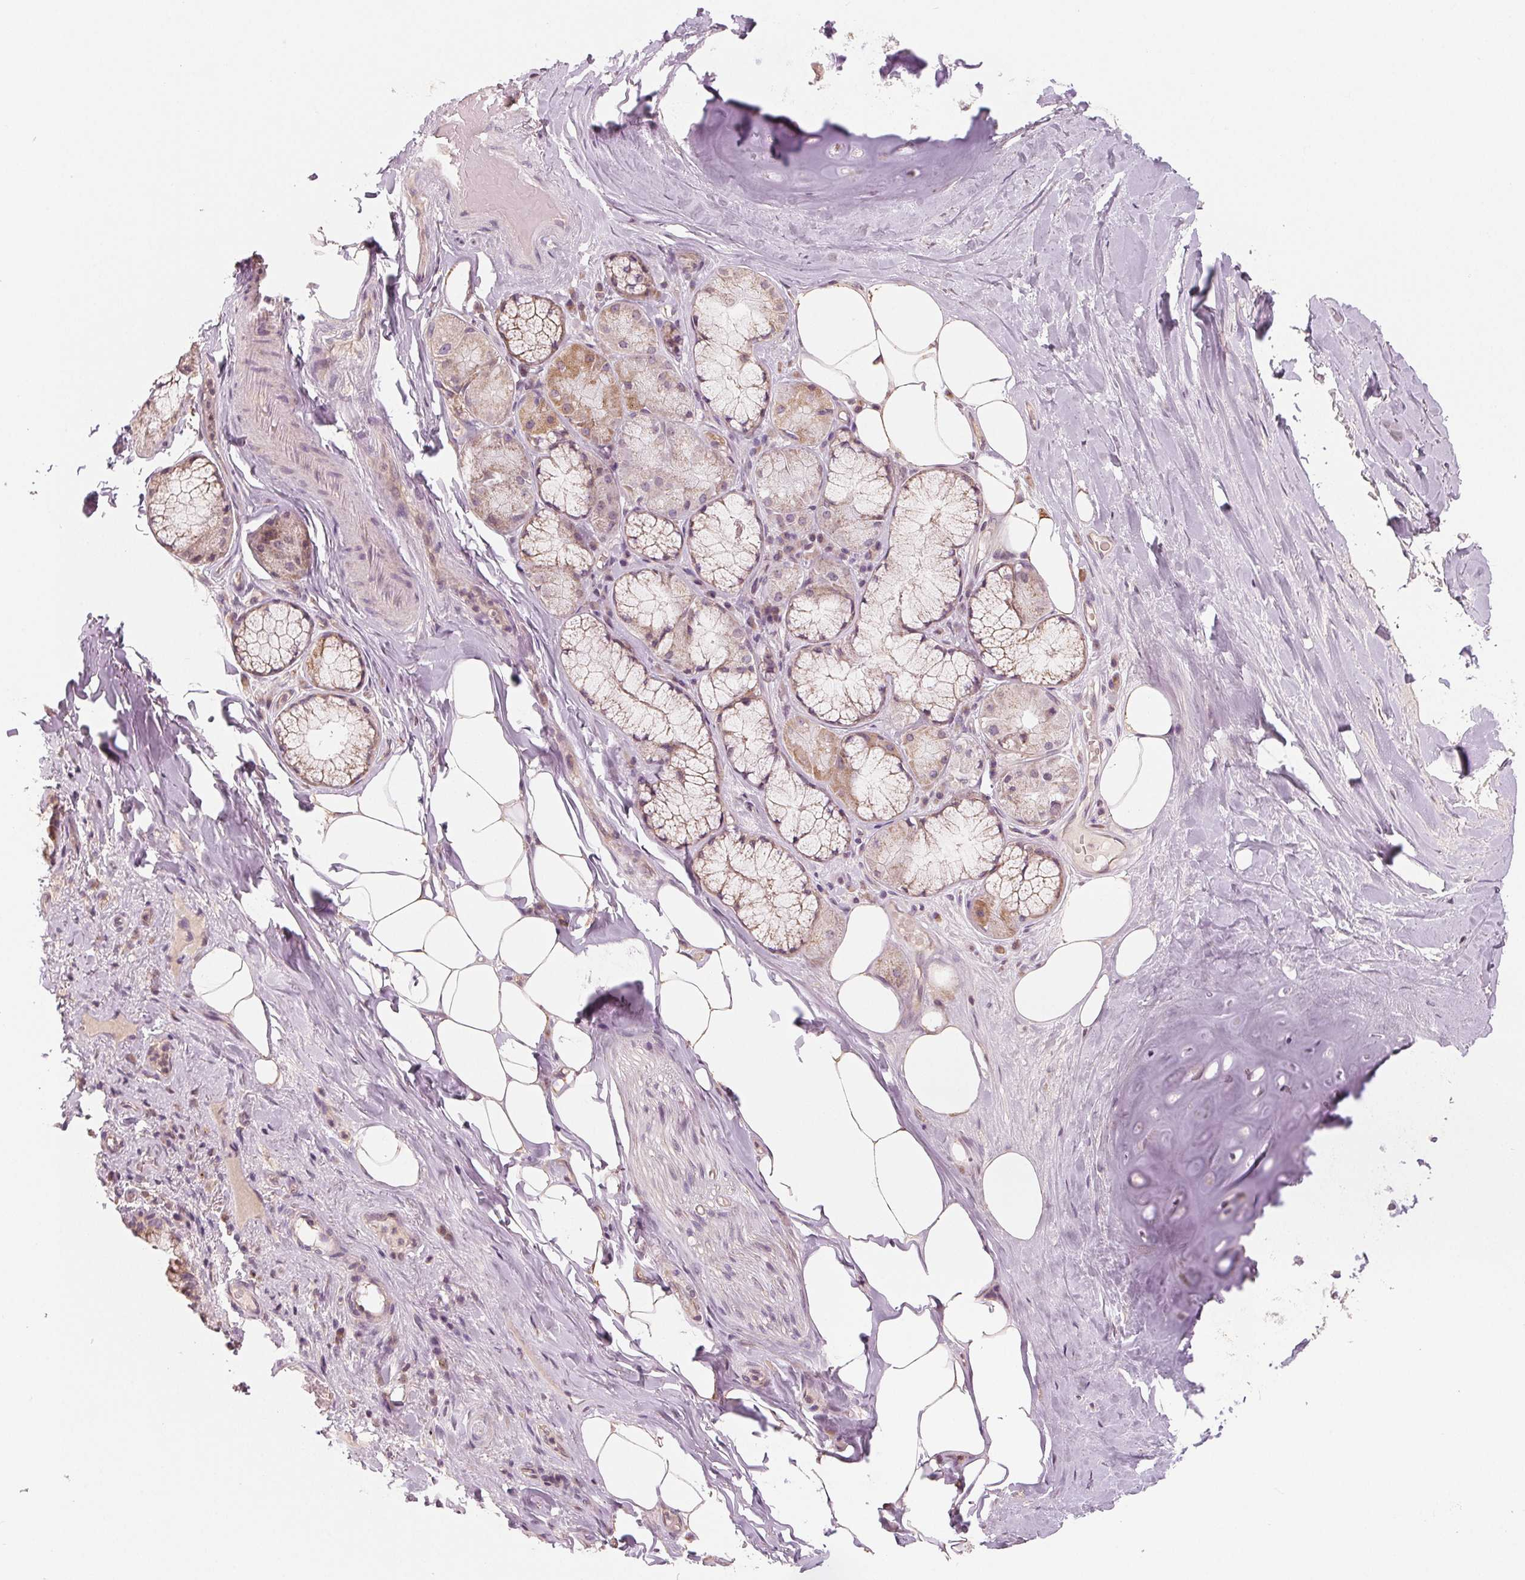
{"staining": {"intensity": "weak", "quantity": "25%-75%", "location": "cytoplasmic/membranous"}, "tissue": "adipose tissue", "cell_type": "Adipocytes", "image_type": "normal", "snomed": [{"axis": "morphology", "description": "Normal tissue, NOS"}, {"axis": "topography", "description": "Cartilage tissue"}, {"axis": "topography", "description": "Bronchus"}], "caption": "Immunohistochemical staining of unremarkable human adipose tissue reveals weak cytoplasmic/membranous protein positivity in about 25%-75% of adipocytes.", "gene": "AQP8", "patient": {"sex": "male", "age": 64}}